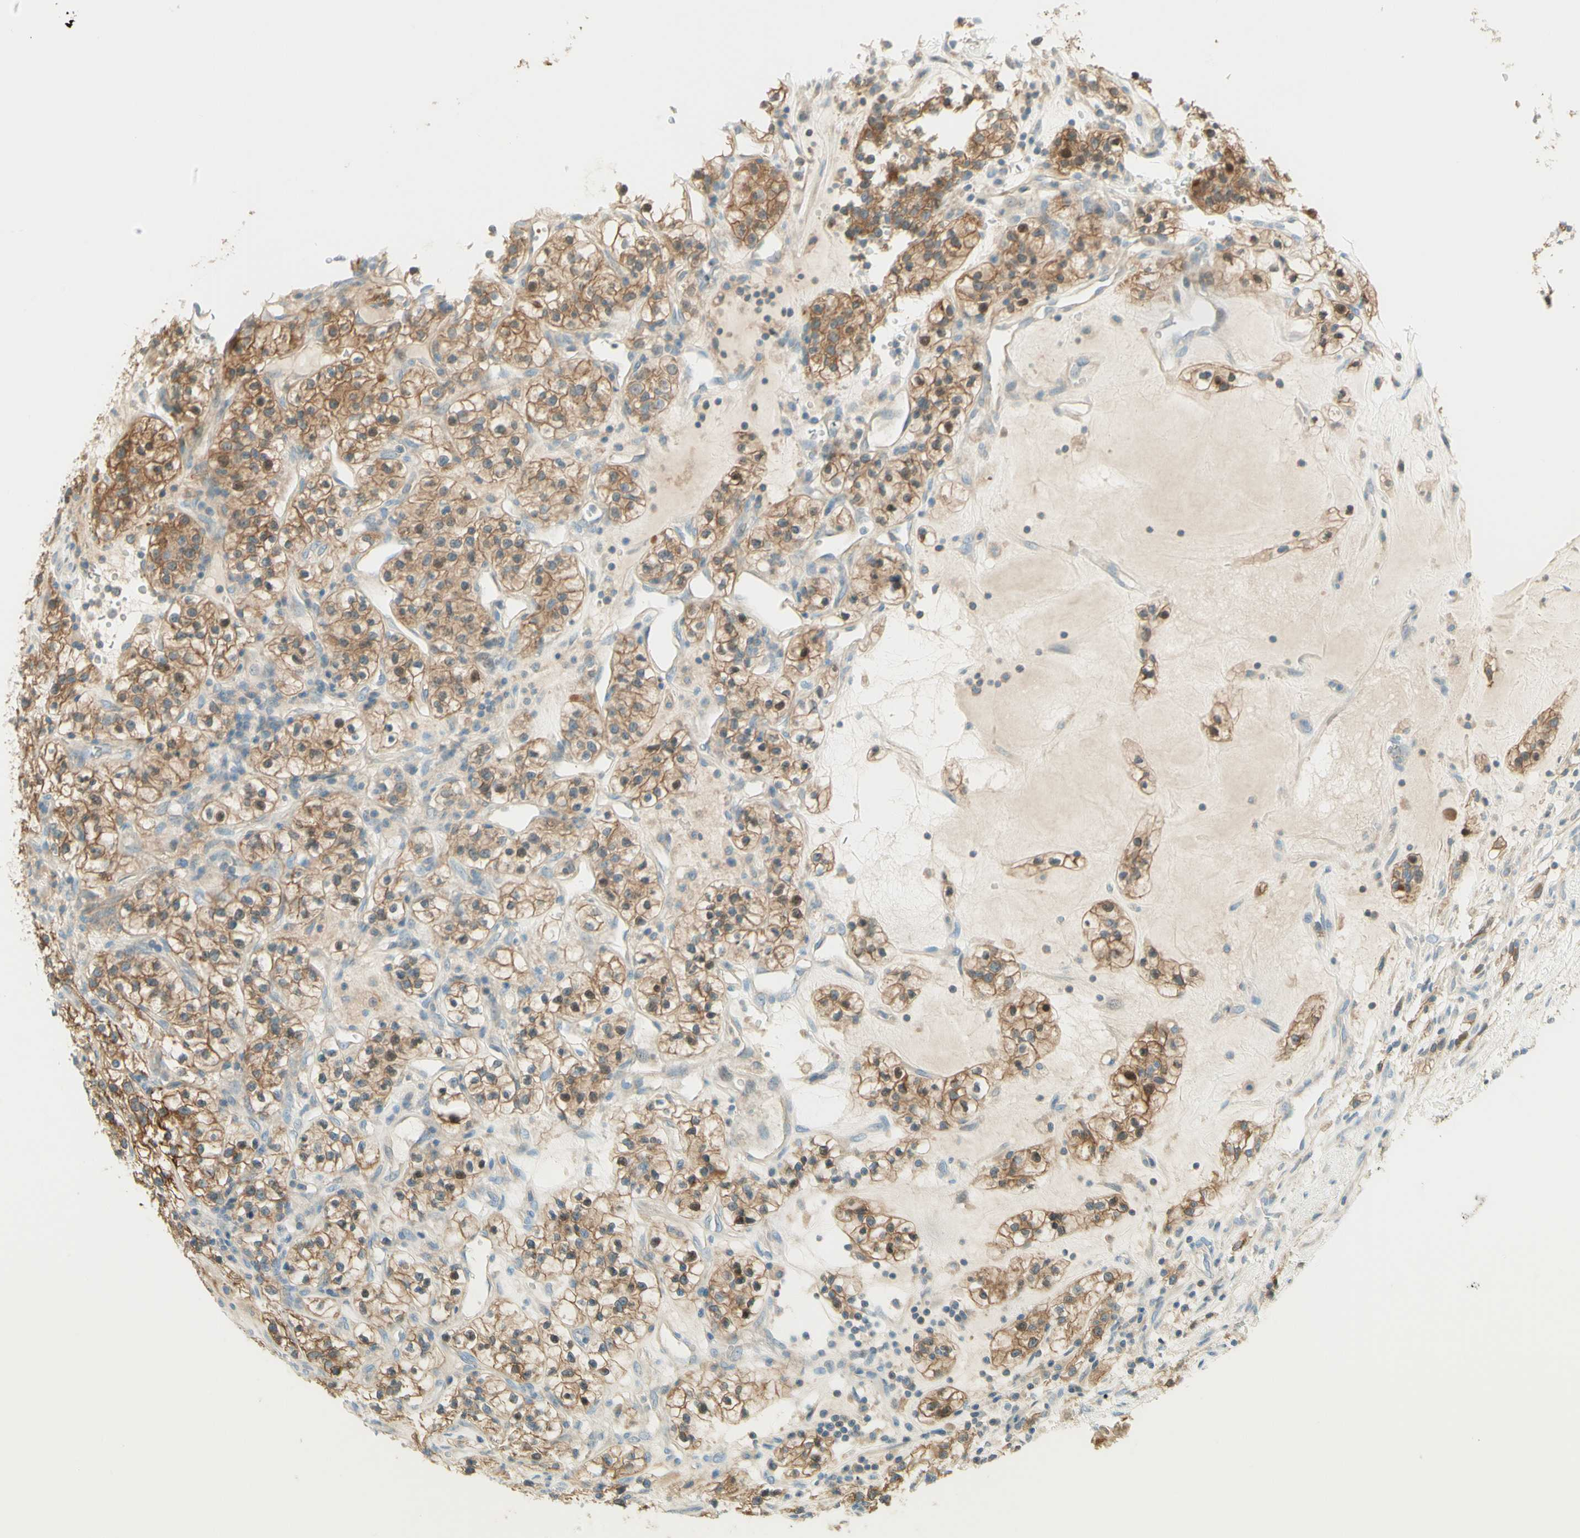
{"staining": {"intensity": "moderate", "quantity": ">75%", "location": "cytoplasmic/membranous"}, "tissue": "renal cancer", "cell_type": "Tumor cells", "image_type": "cancer", "snomed": [{"axis": "morphology", "description": "Adenocarcinoma, NOS"}, {"axis": "topography", "description": "Kidney"}], "caption": "A brown stain highlights moderate cytoplasmic/membranous expression of a protein in renal adenocarcinoma tumor cells. (brown staining indicates protein expression, while blue staining denotes nuclei).", "gene": "PROM1", "patient": {"sex": "female", "age": 57}}